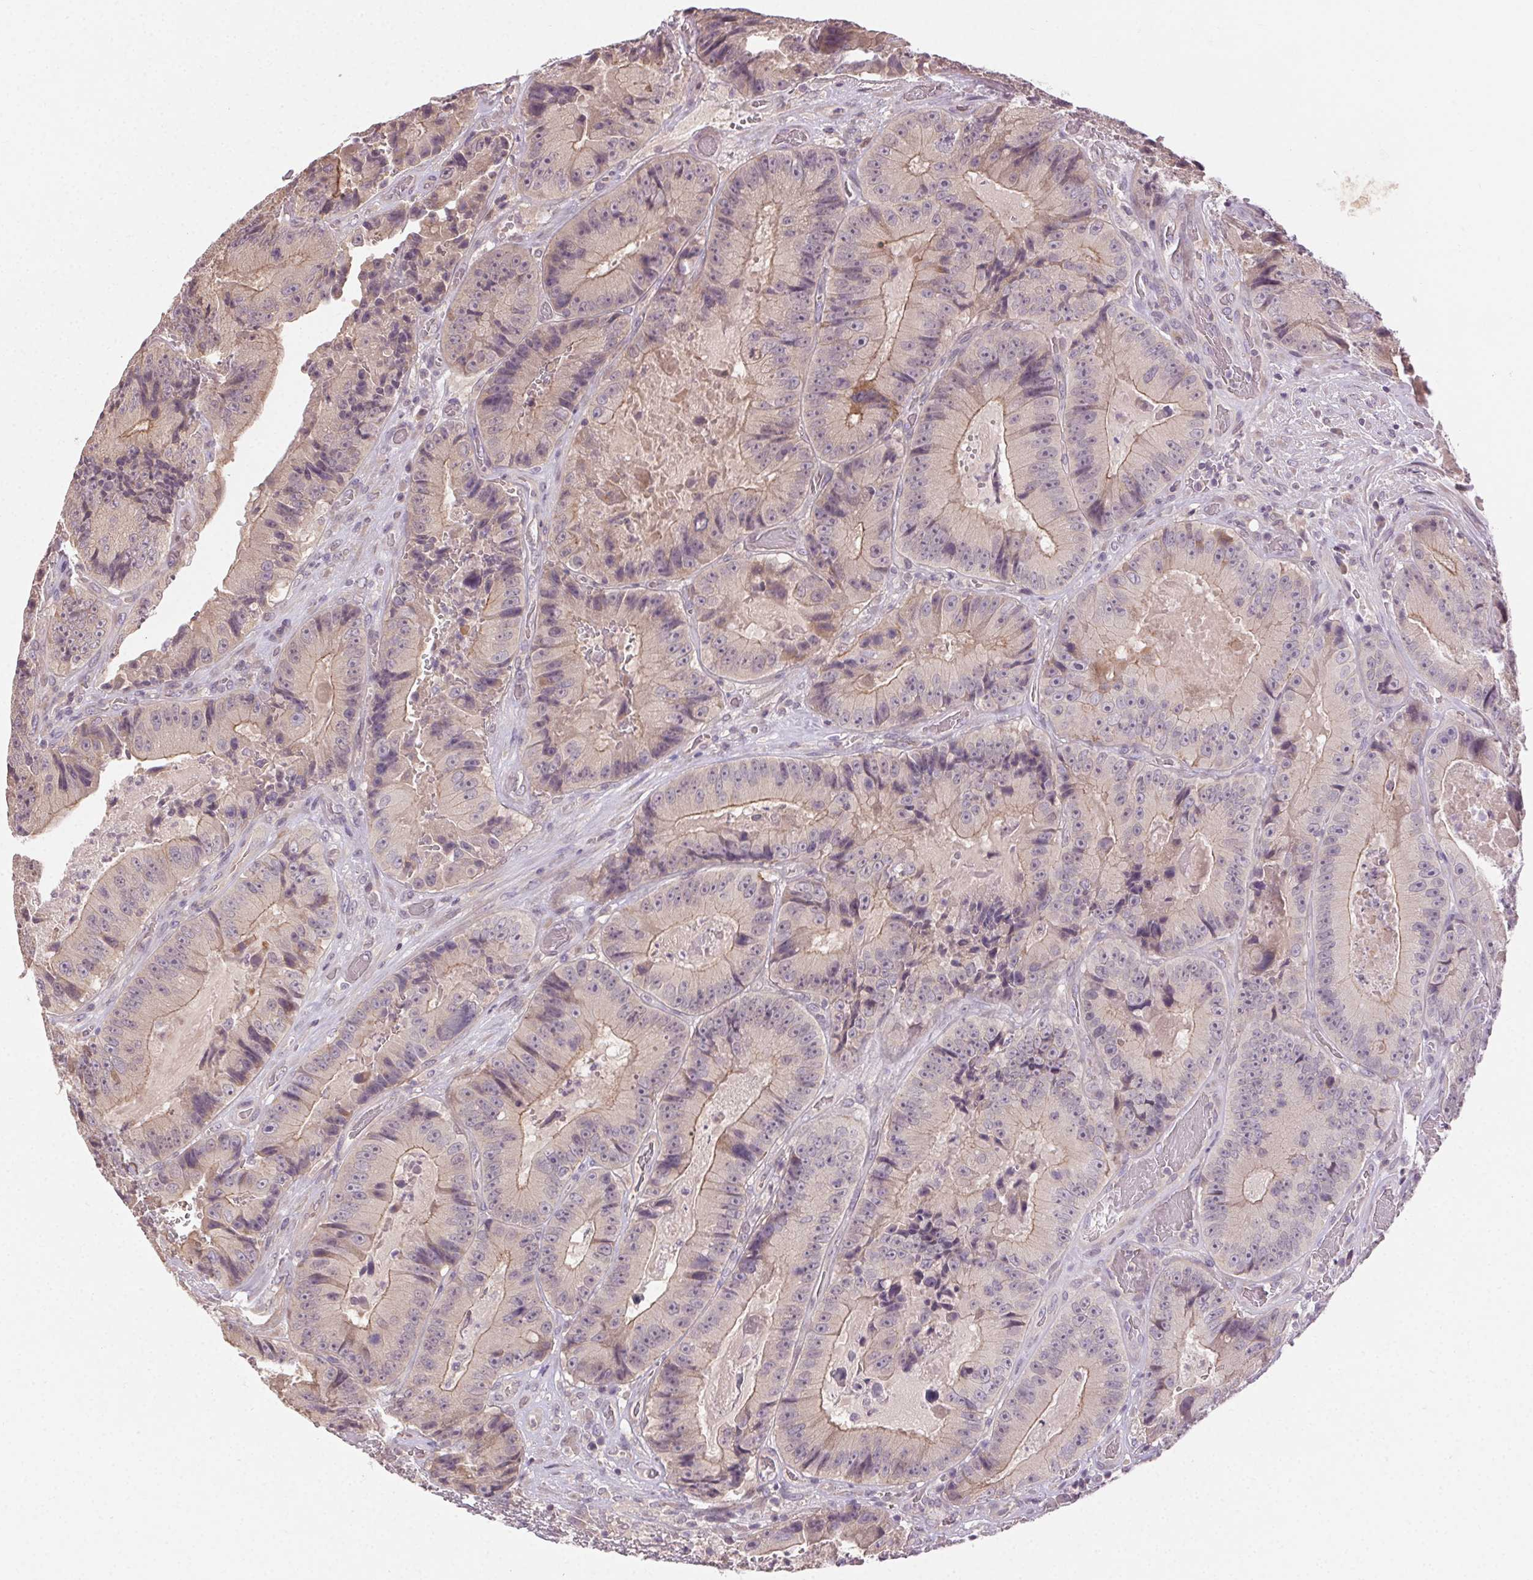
{"staining": {"intensity": "weak", "quantity": "25%-75%", "location": "cytoplasmic/membranous"}, "tissue": "colorectal cancer", "cell_type": "Tumor cells", "image_type": "cancer", "snomed": [{"axis": "morphology", "description": "Adenocarcinoma, NOS"}, {"axis": "topography", "description": "Colon"}], "caption": "Colorectal cancer stained with DAB IHC shows low levels of weak cytoplasmic/membranous positivity in approximately 25%-75% of tumor cells.", "gene": "ATP1B3", "patient": {"sex": "female", "age": 86}}